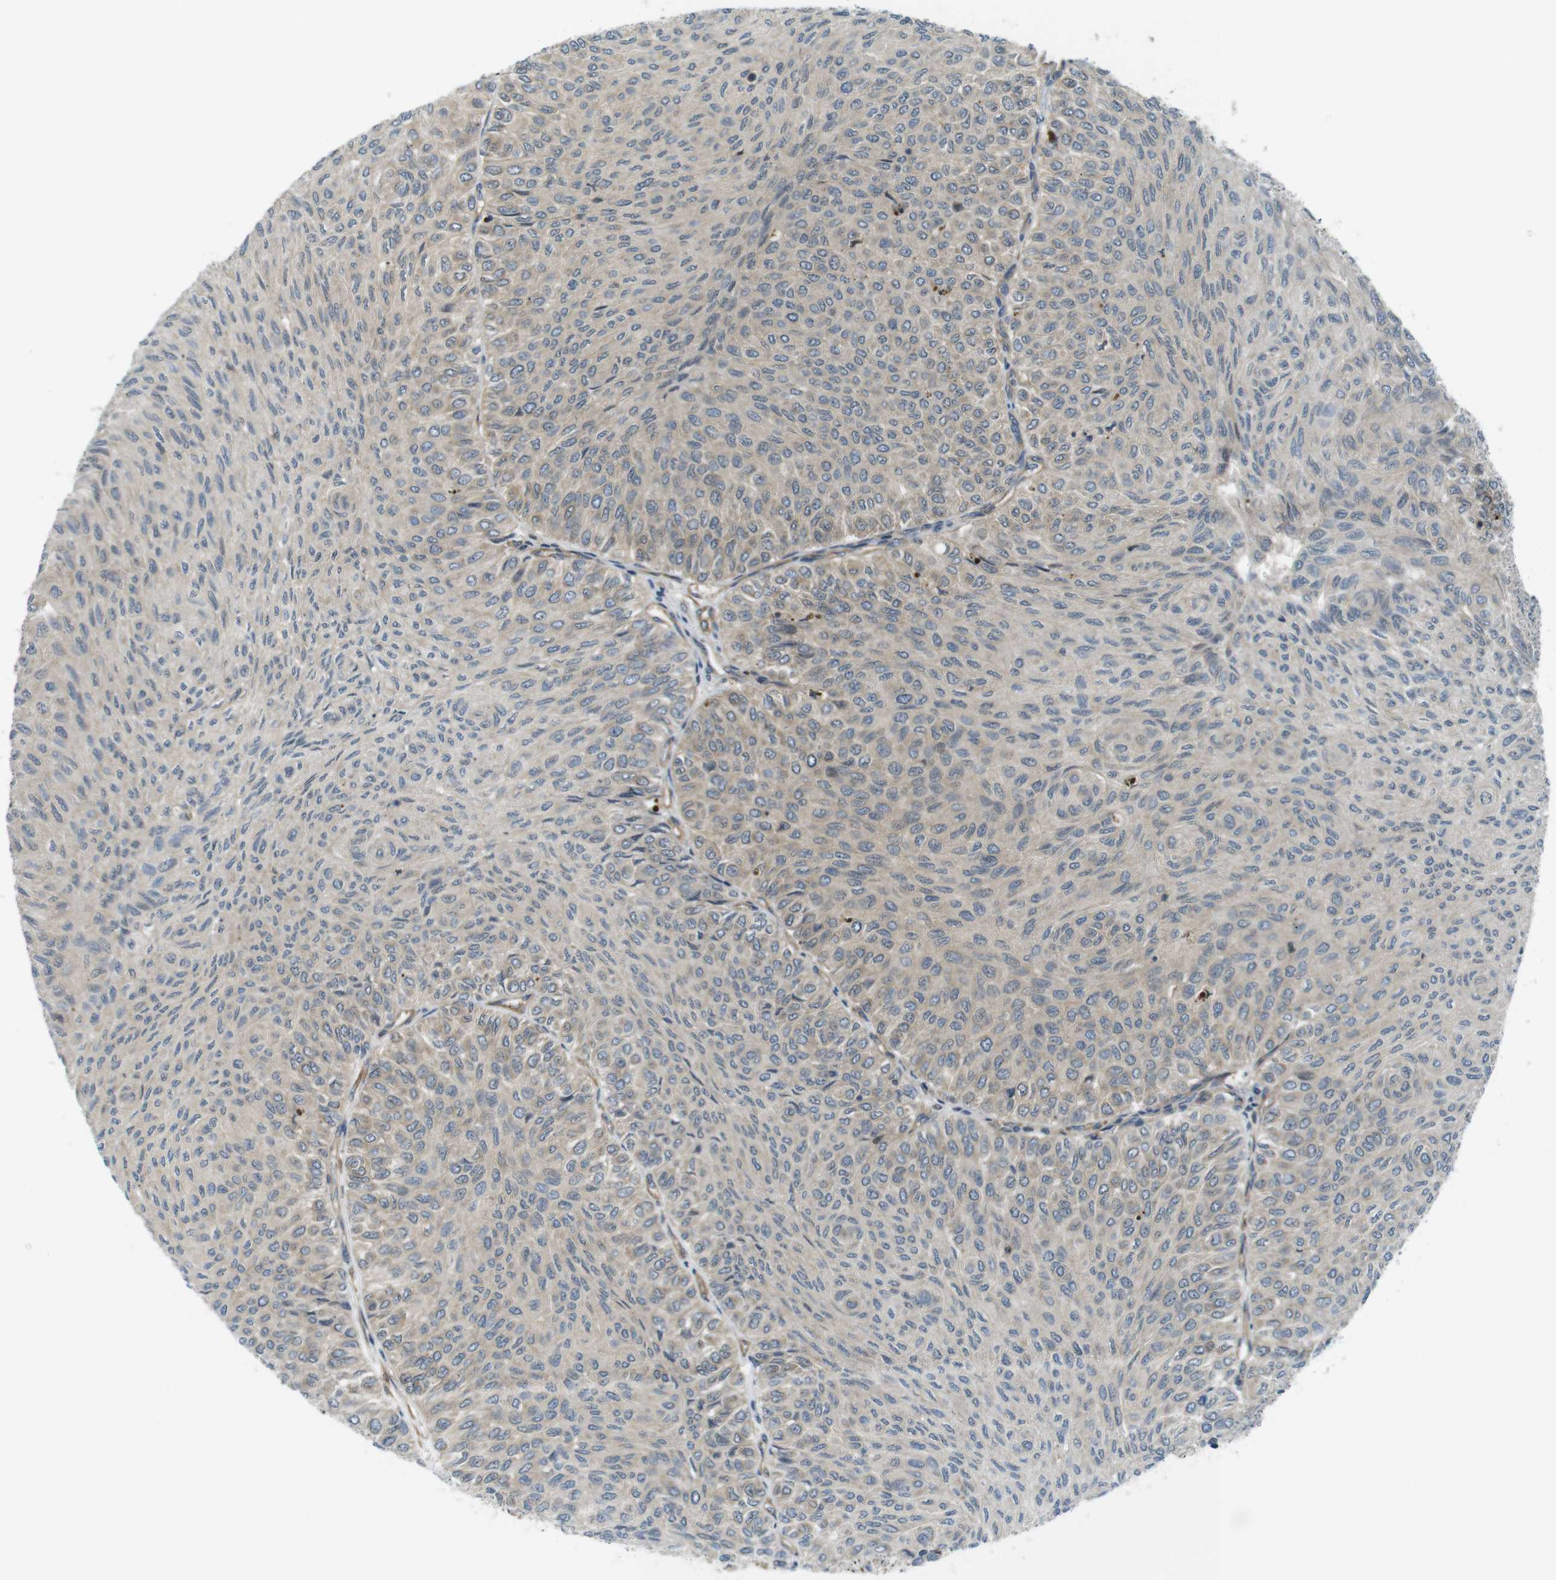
{"staining": {"intensity": "weak", "quantity": ">75%", "location": "cytoplasmic/membranous"}, "tissue": "urothelial cancer", "cell_type": "Tumor cells", "image_type": "cancer", "snomed": [{"axis": "morphology", "description": "Urothelial carcinoma, Low grade"}, {"axis": "topography", "description": "Urinary bladder"}], "caption": "A brown stain labels weak cytoplasmic/membranous staining of a protein in human urothelial carcinoma (low-grade) tumor cells.", "gene": "TSC1", "patient": {"sex": "male", "age": 78}}